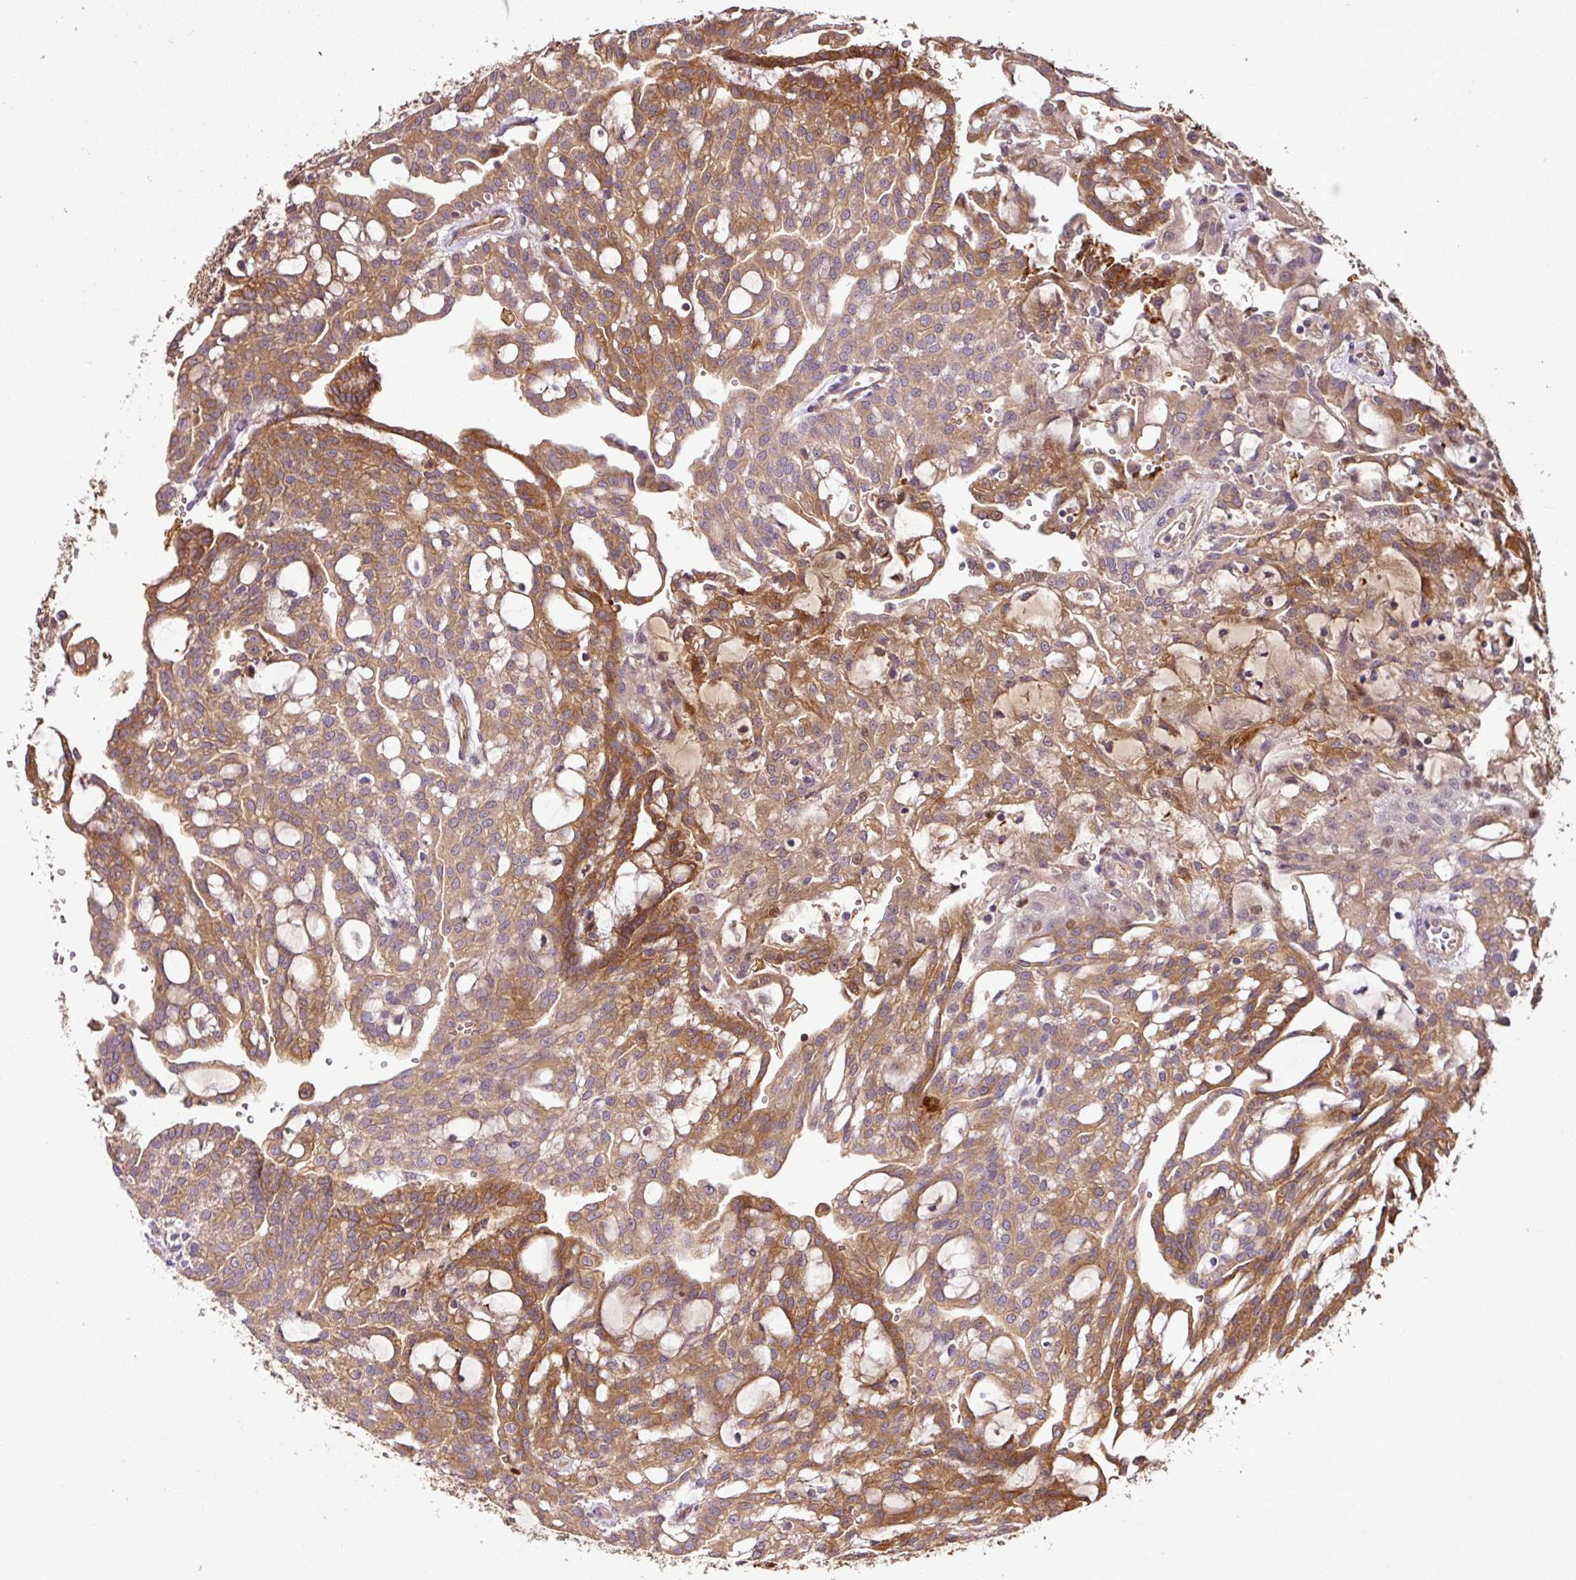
{"staining": {"intensity": "moderate", "quantity": ">75%", "location": "cytoplasmic/membranous"}, "tissue": "renal cancer", "cell_type": "Tumor cells", "image_type": "cancer", "snomed": [{"axis": "morphology", "description": "Adenocarcinoma, NOS"}, {"axis": "topography", "description": "Kidney"}], "caption": "Brown immunohistochemical staining in human adenocarcinoma (renal) demonstrates moderate cytoplasmic/membranous positivity in about >75% of tumor cells. Nuclei are stained in blue.", "gene": "TMEM107", "patient": {"sex": "male", "age": 63}}